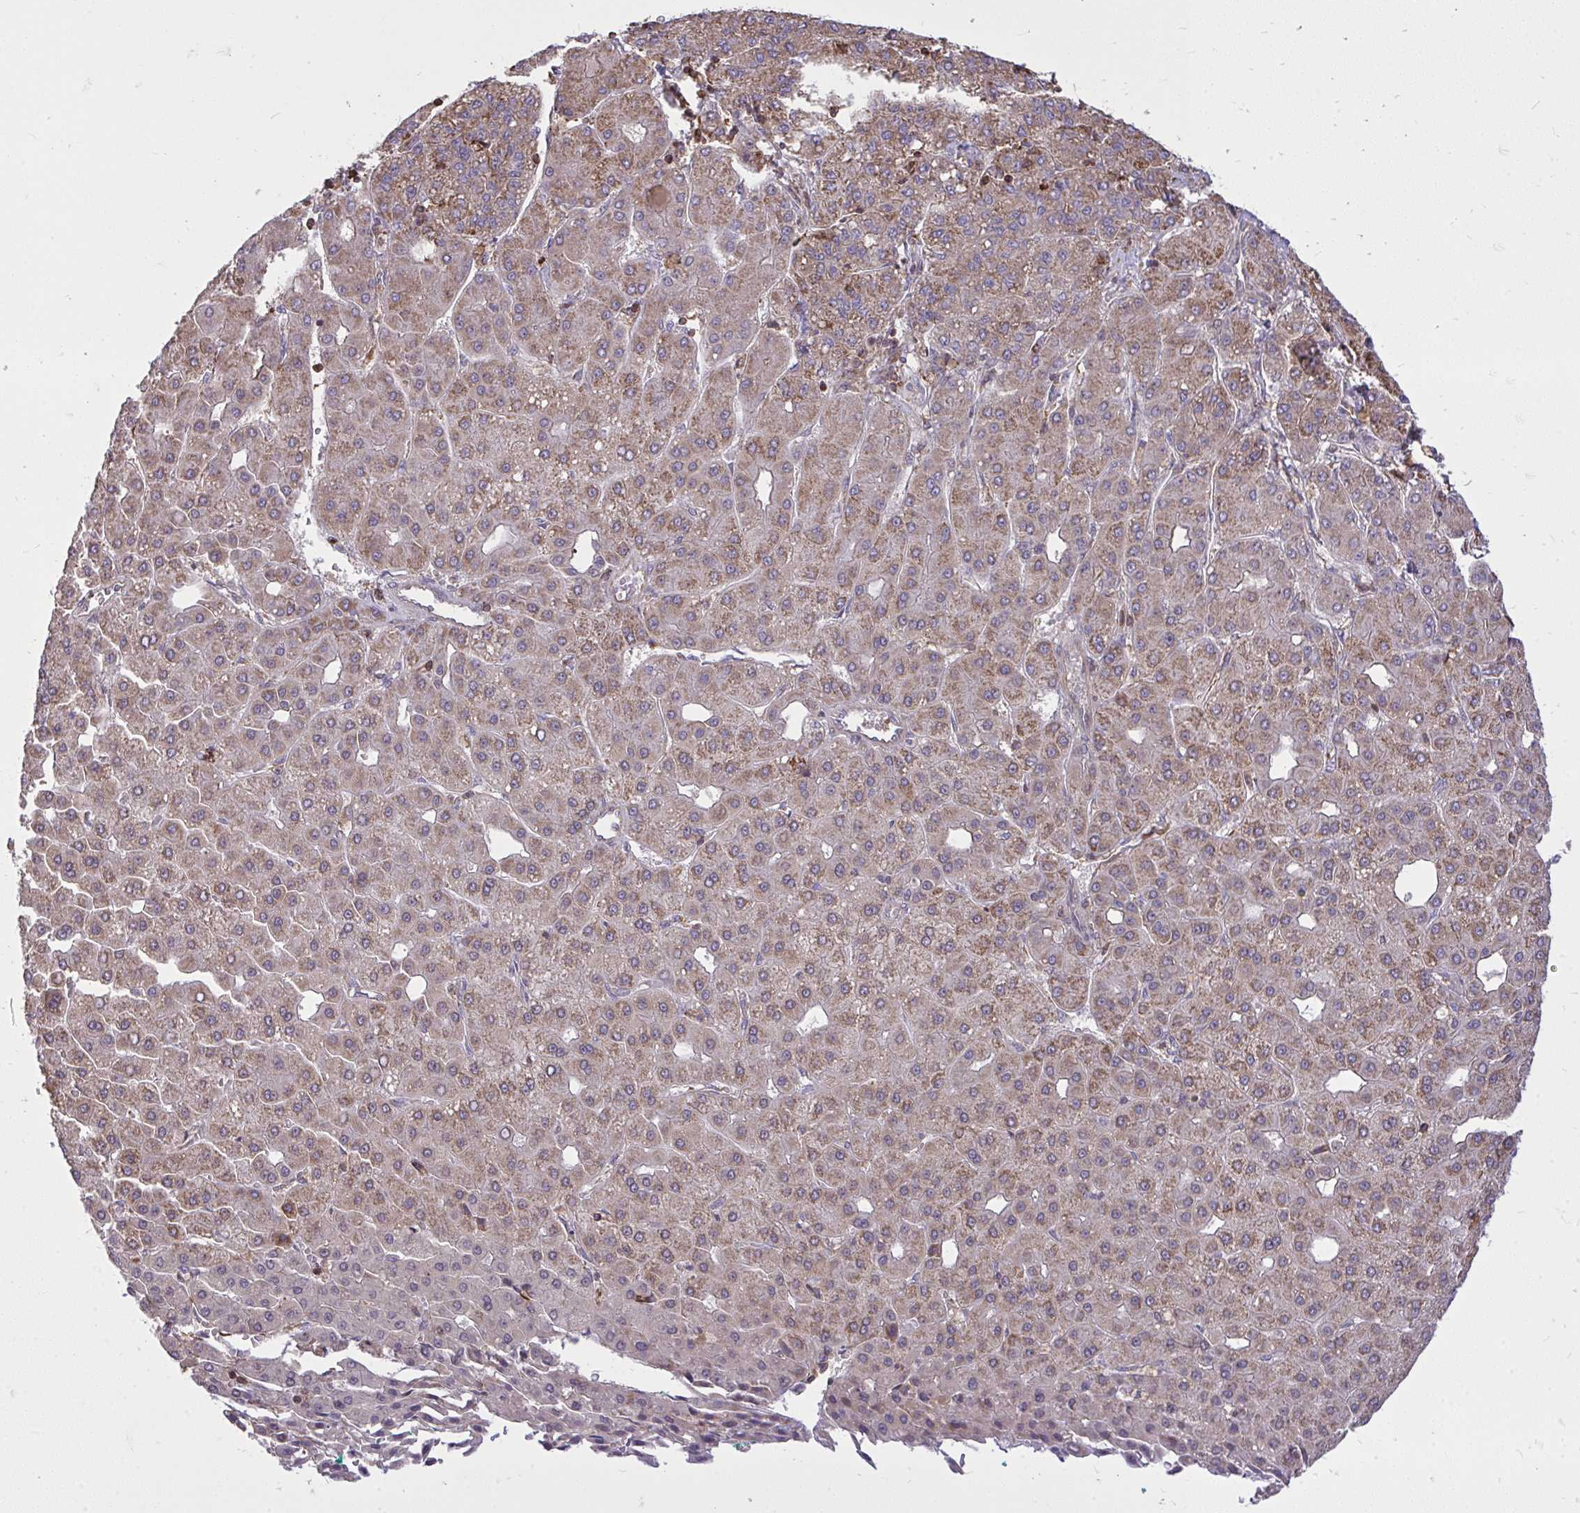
{"staining": {"intensity": "strong", "quantity": ">75%", "location": "cytoplasmic/membranous"}, "tissue": "liver cancer", "cell_type": "Tumor cells", "image_type": "cancer", "snomed": [{"axis": "morphology", "description": "Carcinoma, Hepatocellular, NOS"}, {"axis": "topography", "description": "Liver"}], "caption": "Liver cancer tissue exhibits strong cytoplasmic/membranous staining in about >75% of tumor cells", "gene": "SLC7A5", "patient": {"sex": "male", "age": 65}}